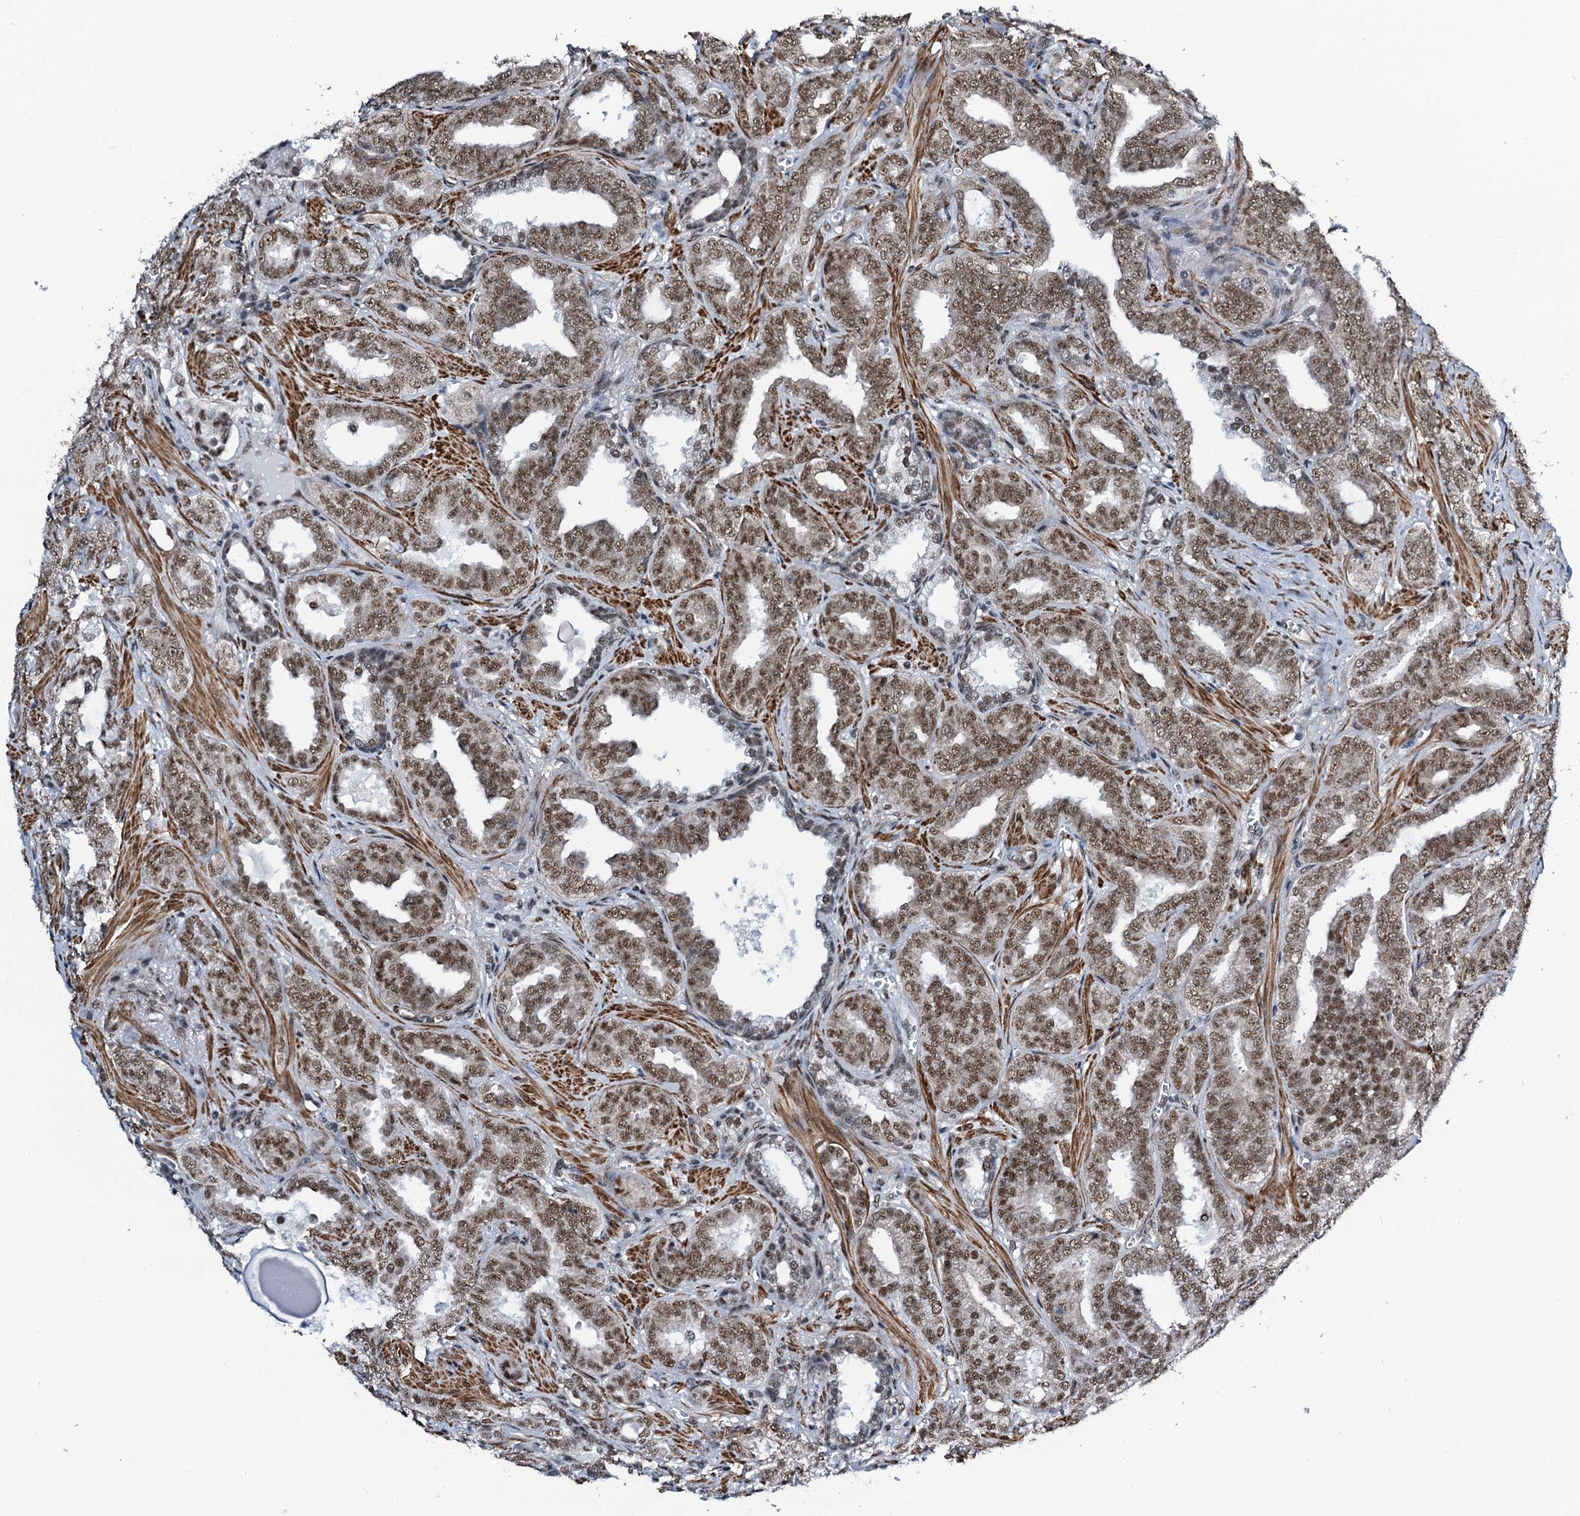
{"staining": {"intensity": "moderate", "quantity": ">75%", "location": "nuclear"}, "tissue": "prostate cancer", "cell_type": "Tumor cells", "image_type": "cancer", "snomed": [{"axis": "morphology", "description": "Adenocarcinoma, High grade"}, {"axis": "topography", "description": "Prostate and seminal vesicle, NOS"}], "caption": "Immunohistochemical staining of prostate adenocarcinoma (high-grade) demonstrates moderate nuclear protein expression in approximately >75% of tumor cells.", "gene": "CWC15", "patient": {"sex": "male", "age": 67}}